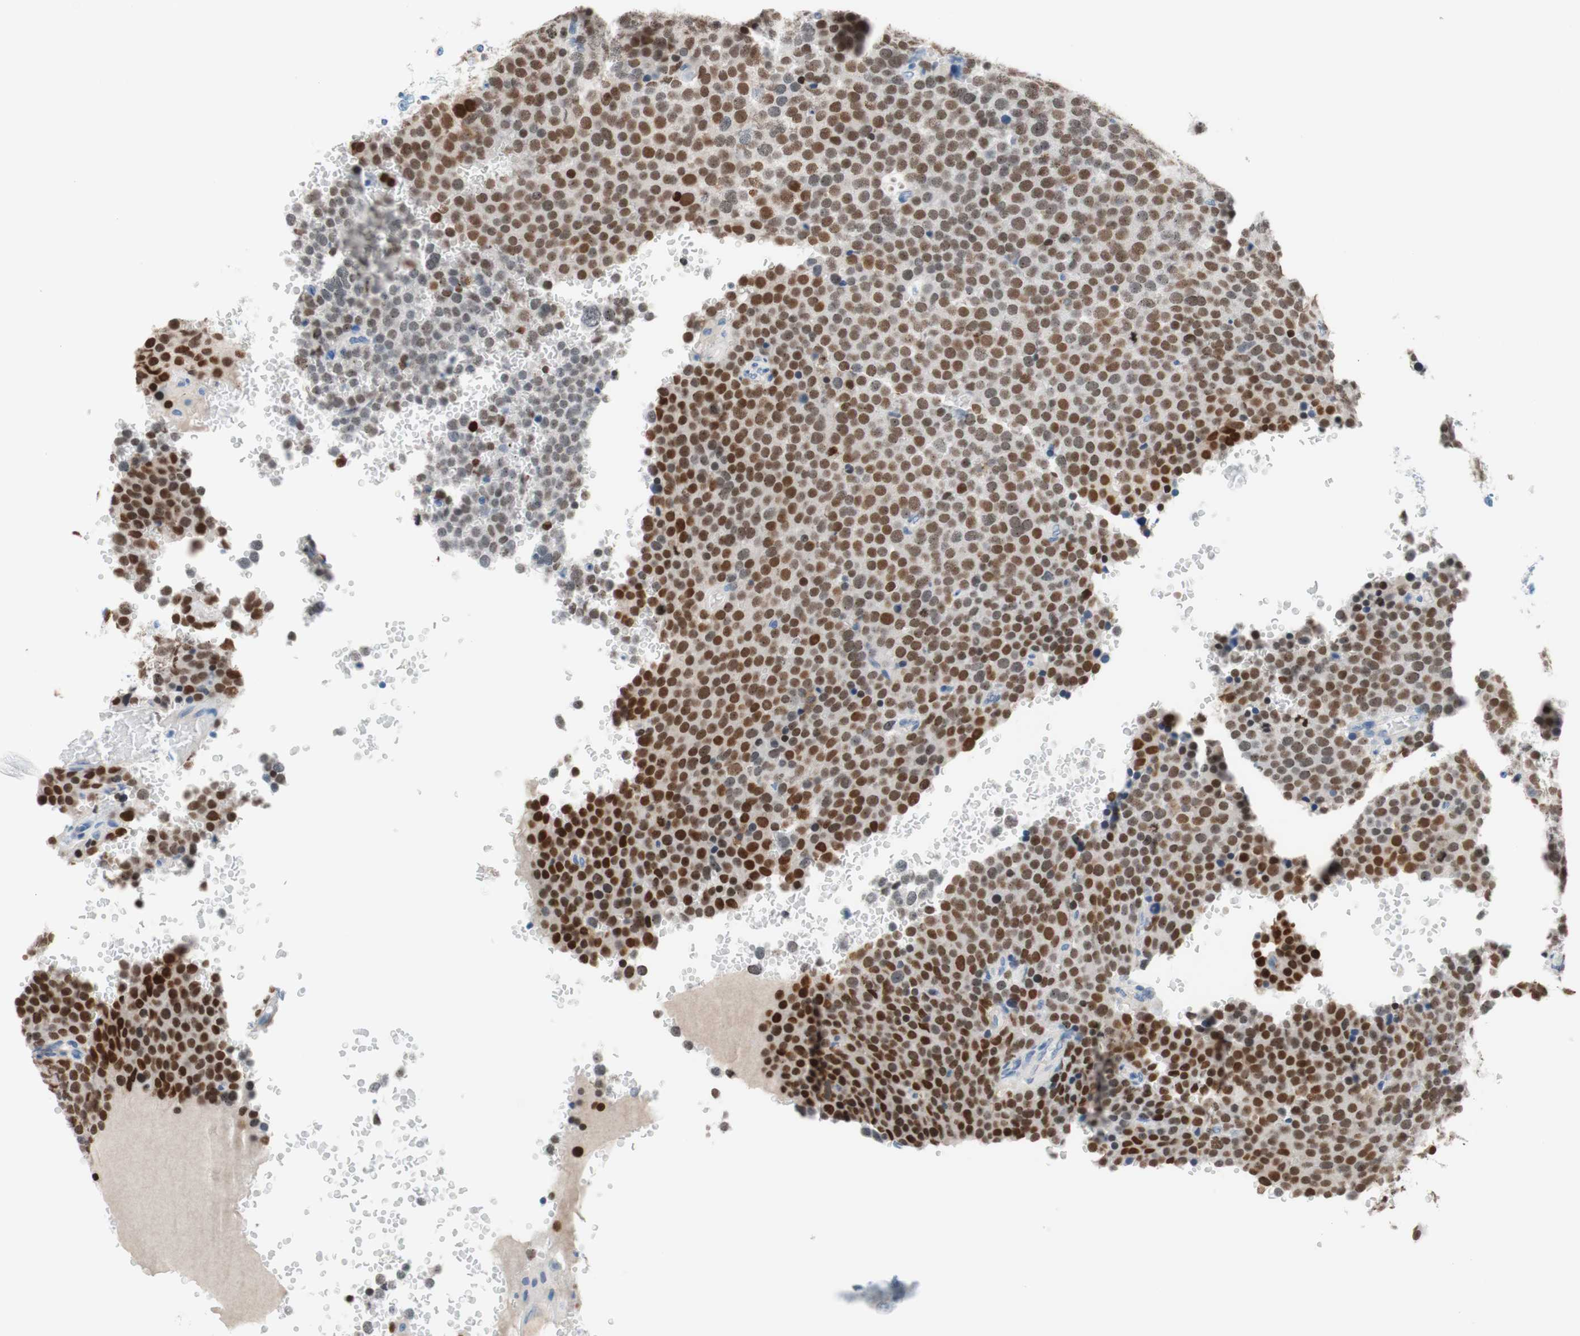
{"staining": {"intensity": "strong", "quantity": ">75%", "location": "nuclear"}, "tissue": "testis cancer", "cell_type": "Tumor cells", "image_type": "cancer", "snomed": [{"axis": "morphology", "description": "Seminoma, NOS"}, {"axis": "topography", "description": "Testis"}], "caption": "This is an image of immunohistochemistry (IHC) staining of seminoma (testis), which shows strong positivity in the nuclear of tumor cells.", "gene": "PASD1", "patient": {"sex": "male", "age": 71}}